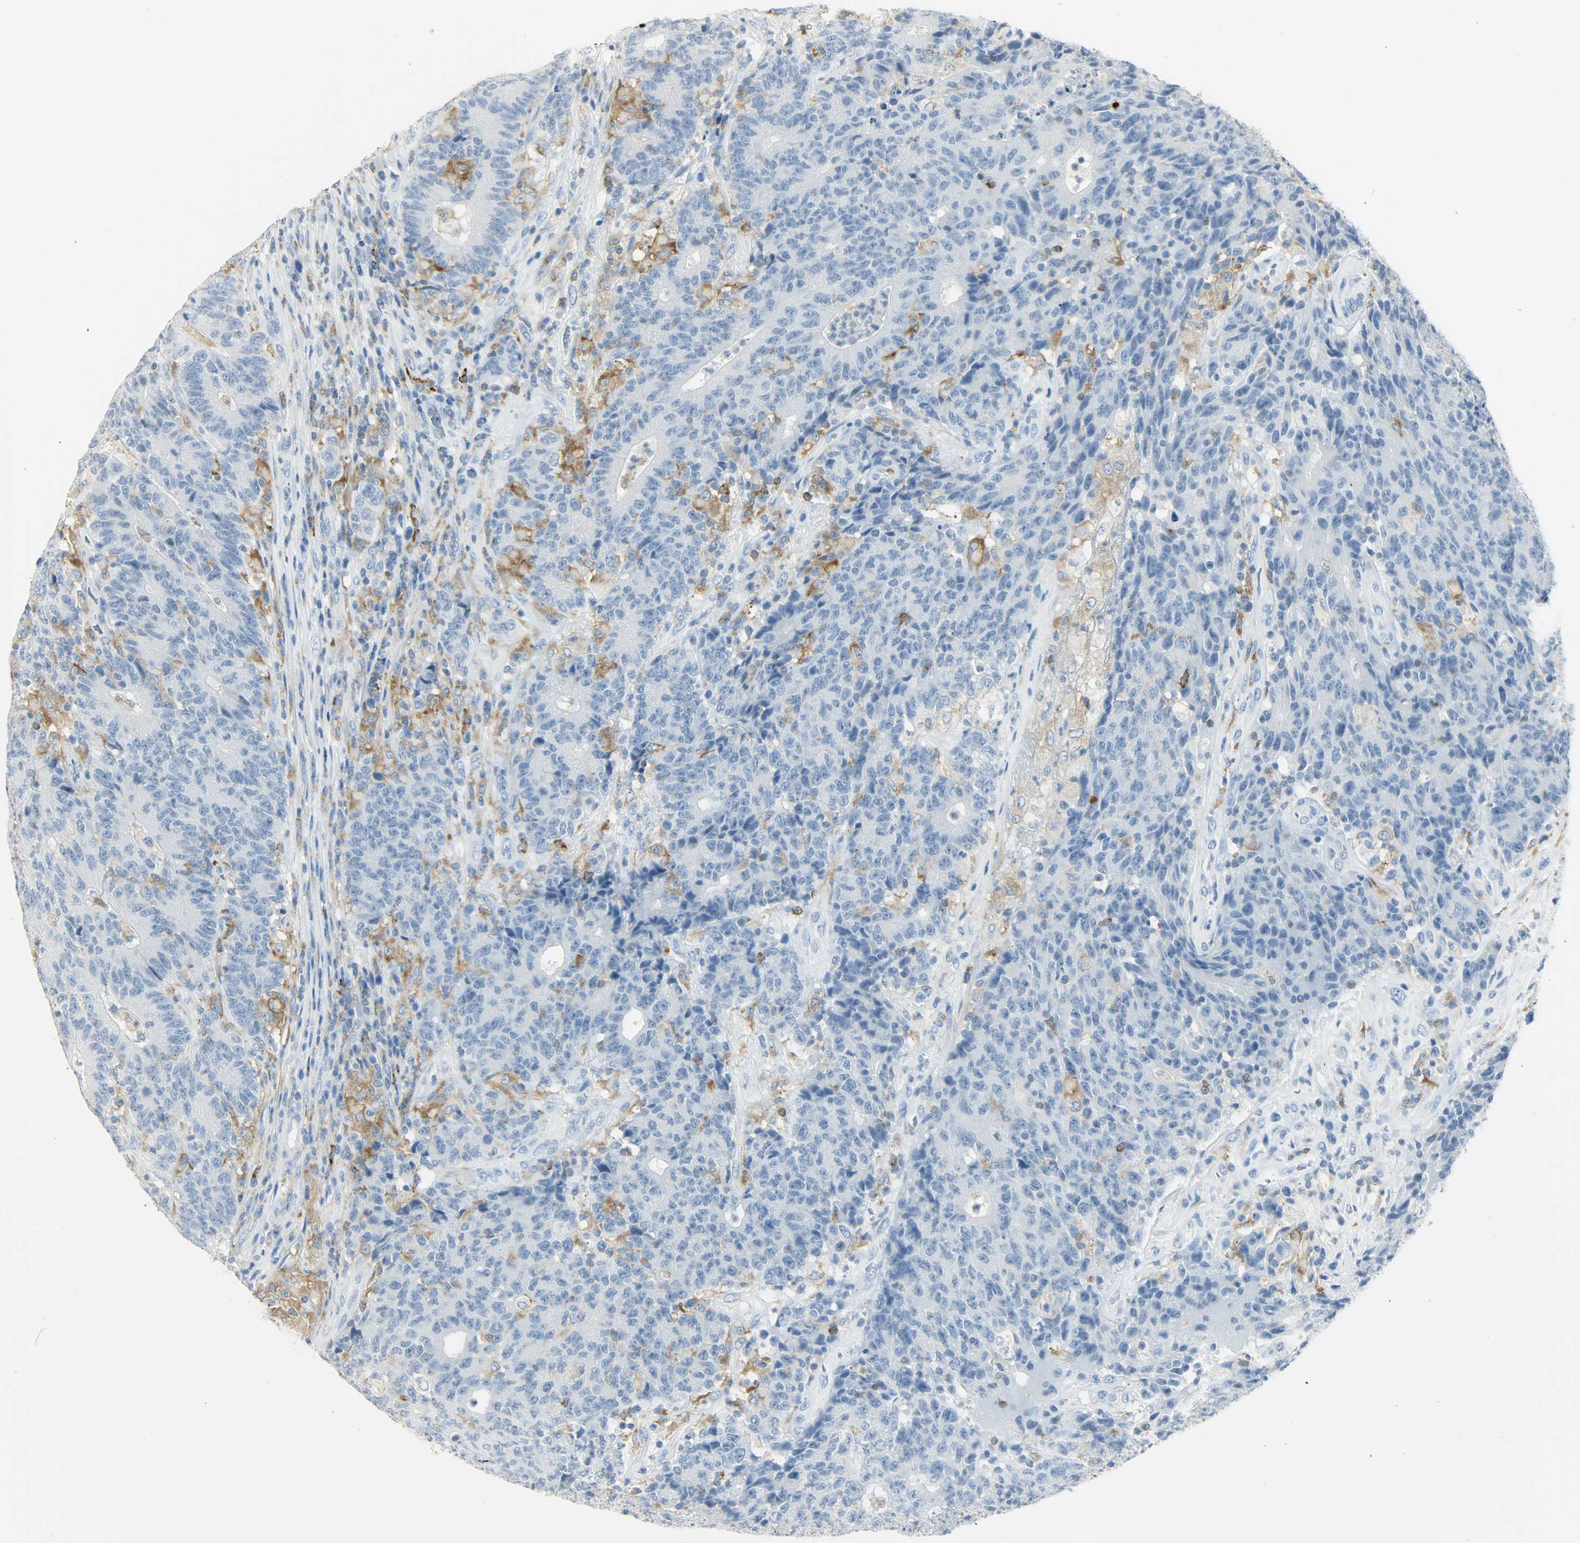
{"staining": {"intensity": "negative", "quantity": "none", "location": "none"}, "tissue": "colorectal cancer", "cell_type": "Tumor cells", "image_type": "cancer", "snomed": [{"axis": "morphology", "description": "Normal tissue, NOS"}, {"axis": "morphology", "description": "Adenocarcinoma, NOS"}, {"axis": "topography", "description": "Colon"}], "caption": "A high-resolution image shows immunohistochemistry (IHC) staining of colorectal cancer (adenocarcinoma), which reveals no significant expression in tumor cells.", "gene": "PTPN6", "patient": {"sex": "female", "age": 75}}